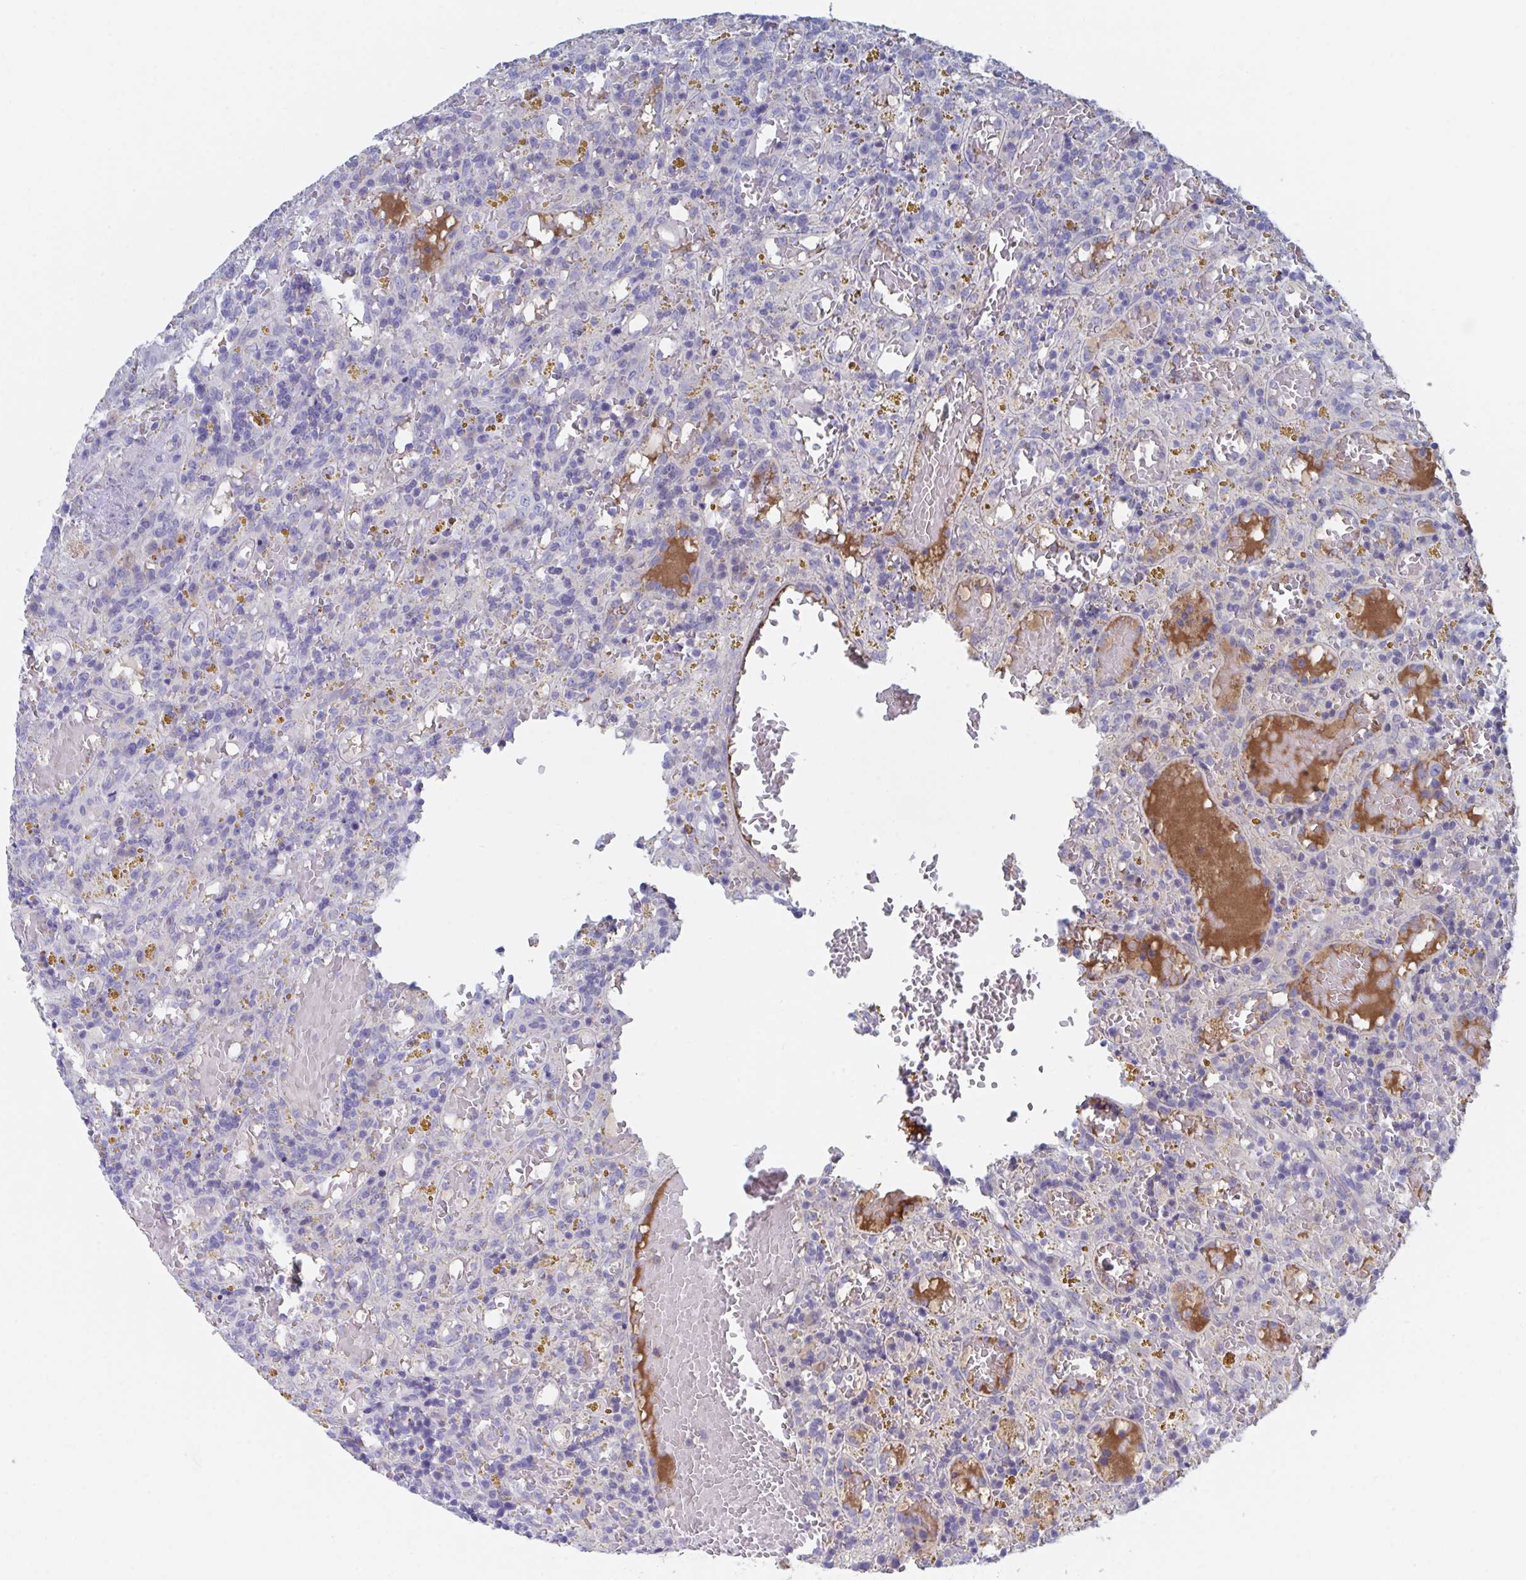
{"staining": {"intensity": "negative", "quantity": "none", "location": "none"}, "tissue": "lymphoma", "cell_type": "Tumor cells", "image_type": "cancer", "snomed": [{"axis": "morphology", "description": "Malignant lymphoma, non-Hodgkin's type, Low grade"}, {"axis": "topography", "description": "Spleen"}], "caption": "Micrograph shows no protein staining in tumor cells of lymphoma tissue.", "gene": "TNFAIP6", "patient": {"sex": "female", "age": 65}}